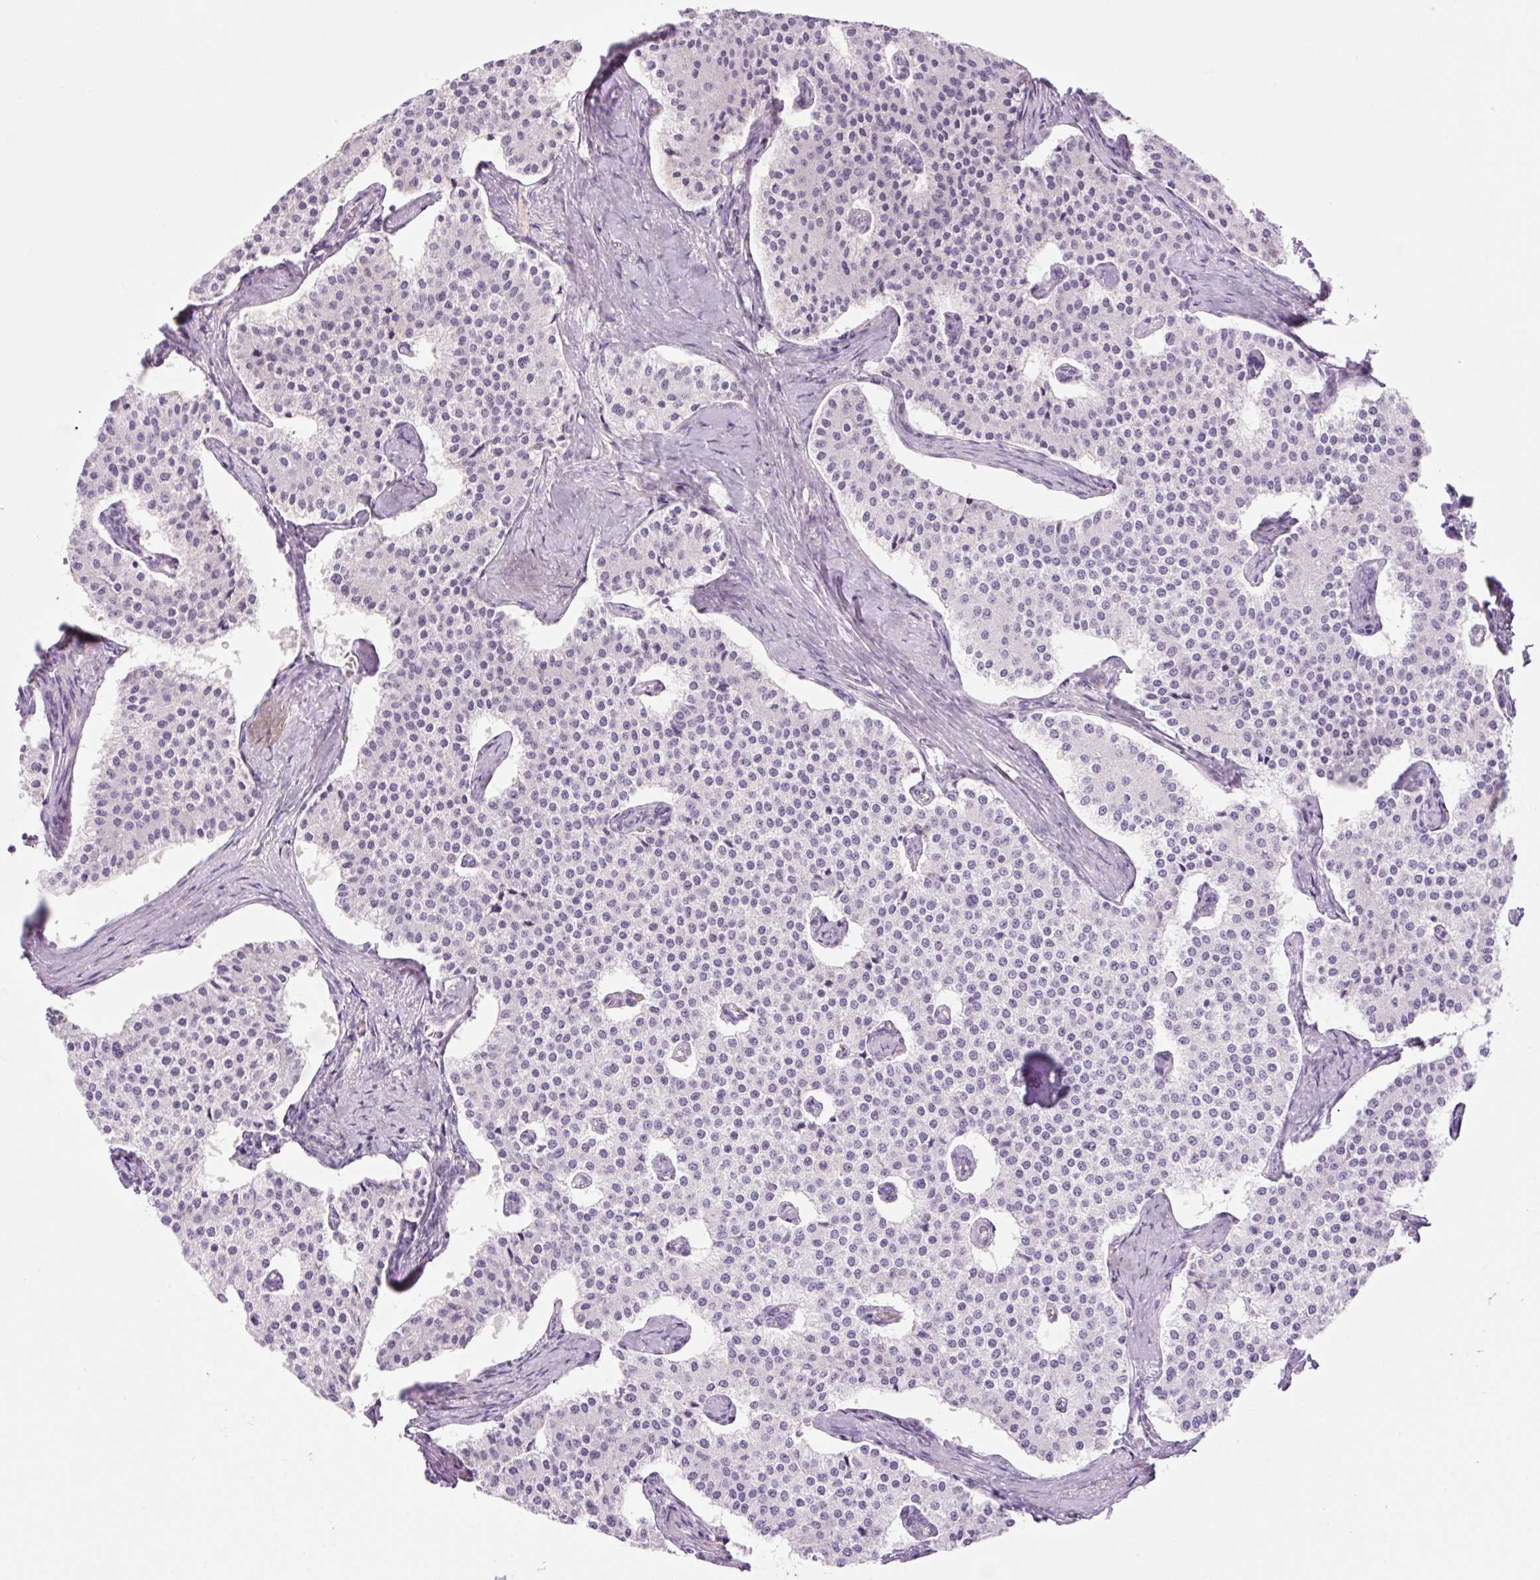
{"staining": {"intensity": "negative", "quantity": "none", "location": "none"}, "tissue": "carcinoid", "cell_type": "Tumor cells", "image_type": "cancer", "snomed": [{"axis": "morphology", "description": "Carcinoid, malignant, NOS"}, {"axis": "topography", "description": "Colon"}], "caption": "IHC image of carcinoid stained for a protein (brown), which displays no expression in tumor cells.", "gene": "PALM3", "patient": {"sex": "female", "age": 52}}